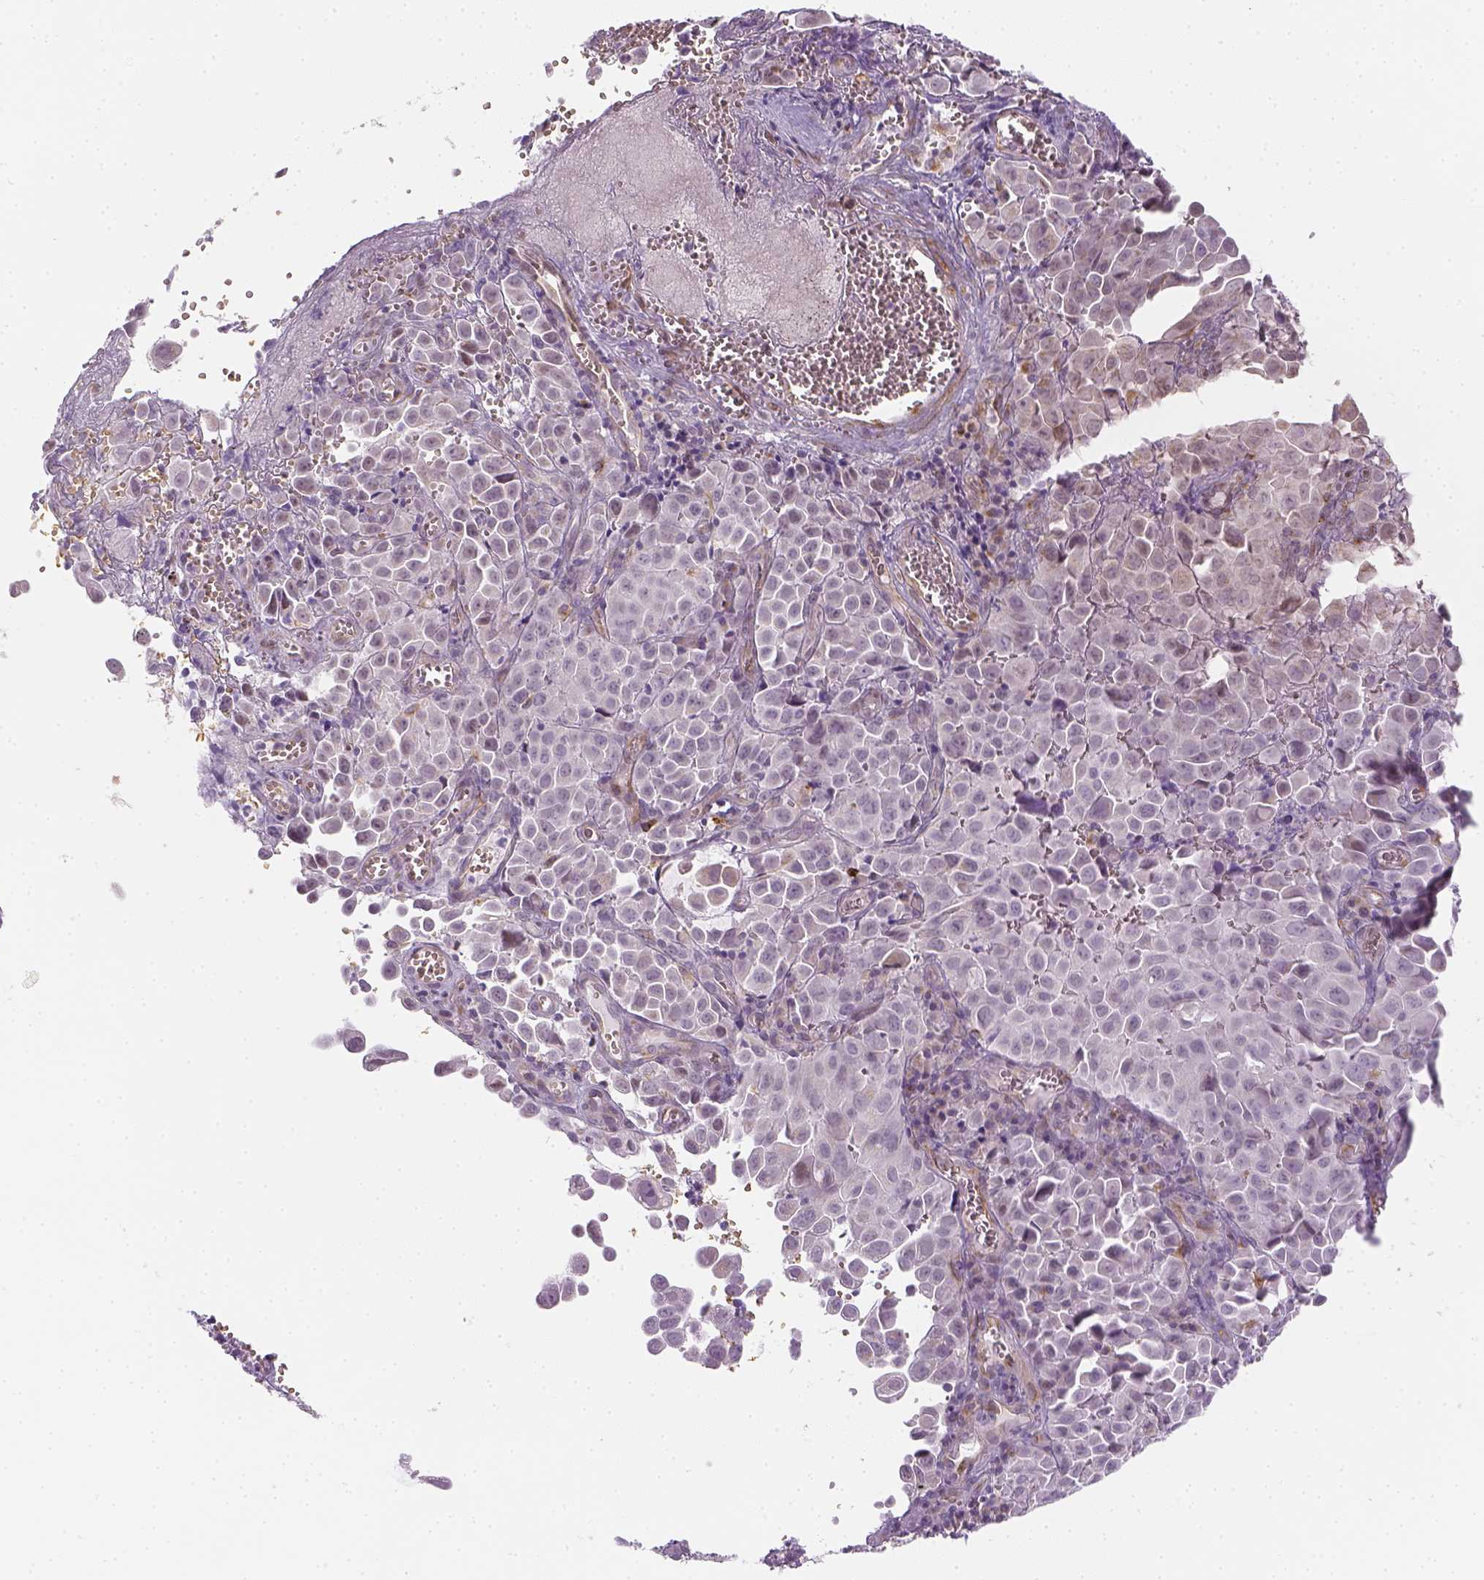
{"staining": {"intensity": "negative", "quantity": "none", "location": "none"}, "tissue": "cervical cancer", "cell_type": "Tumor cells", "image_type": "cancer", "snomed": [{"axis": "morphology", "description": "Squamous cell carcinoma, NOS"}, {"axis": "topography", "description": "Cervix"}], "caption": "This is a image of immunohistochemistry (IHC) staining of cervical cancer, which shows no expression in tumor cells.", "gene": "CACNB1", "patient": {"sex": "female", "age": 55}}